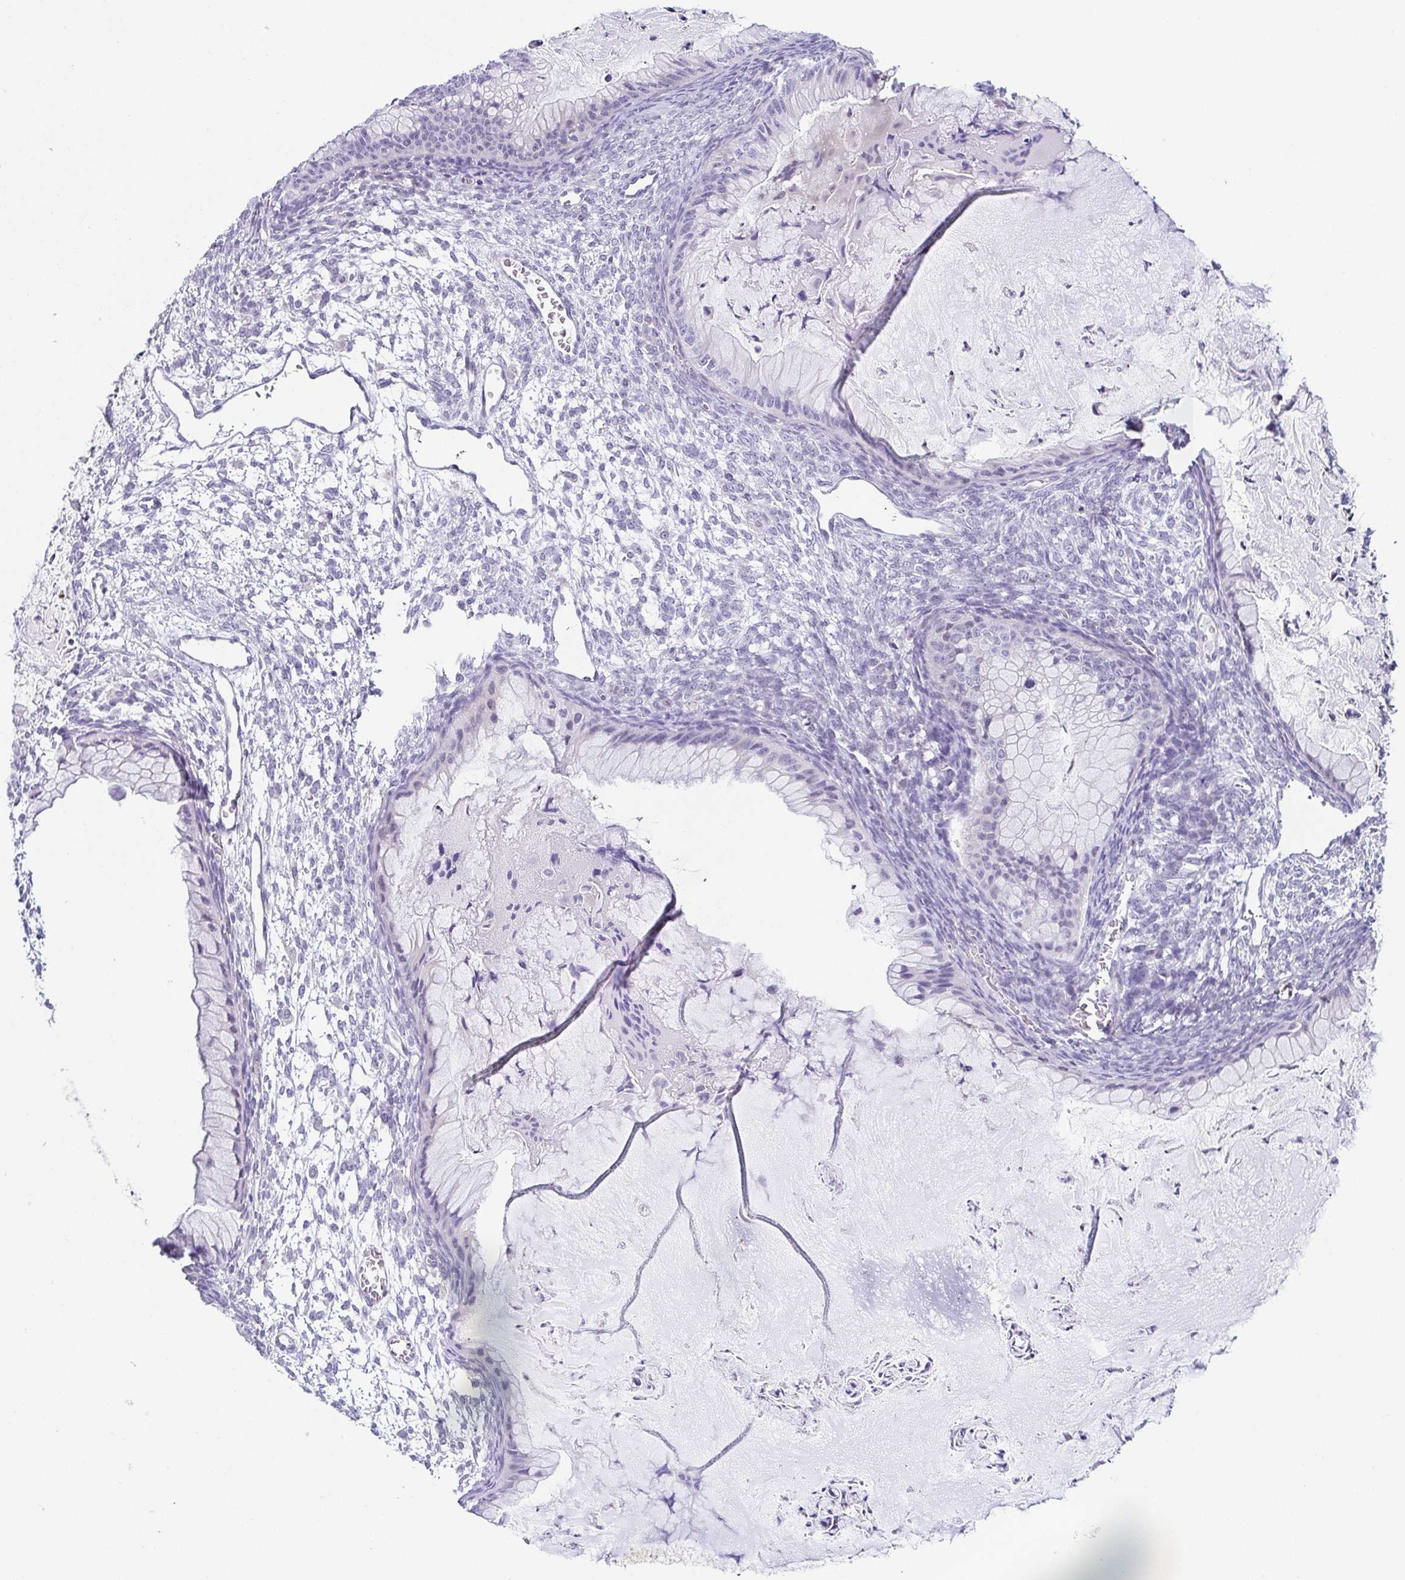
{"staining": {"intensity": "negative", "quantity": "none", "location": "none"}, "tissue": "ovarian cancer", "cell_type": "Tumor cells", "image_type": "cancer", "snomed": [{"axis": "morphology", "description": "Cystadenocarcinoma, mucinous, NOS"}, {"axis": "topography", "description": "Ovary"}], "caption": "Histopathology image shows no protein positivity in tumor cells of ovarian cancer tissue. The staining was performed using DAB (3,3'-diaminobenzidine) to visualize the protein expression in brown, while the nuclei were stained in blue with hematoxylin (Magnification: 20x).", "gene": "FAM162B", "patient": {"sex": "female", "age": 72}}